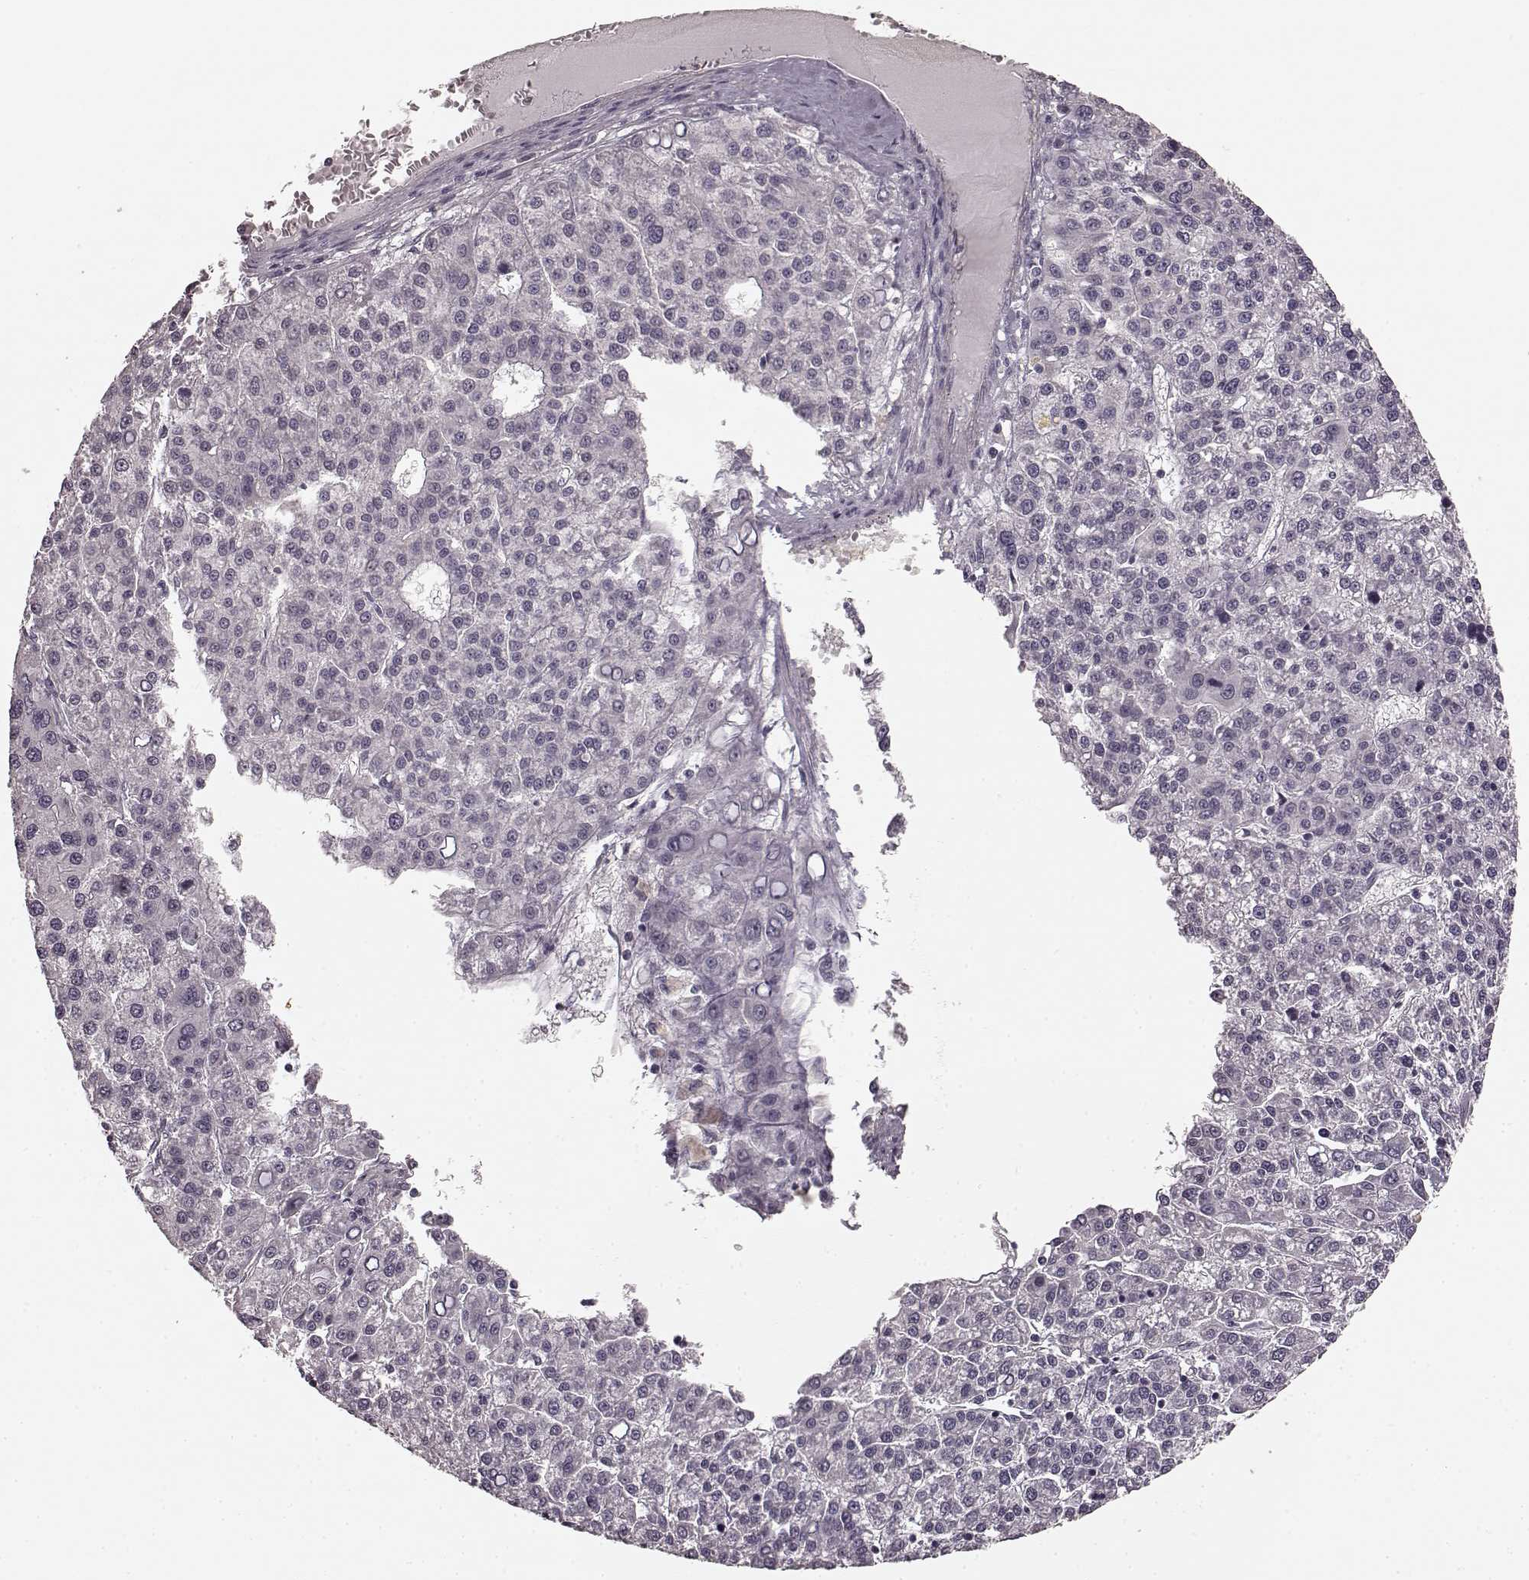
{"staining": {"intensity": "negative", "quantity": "none", "location": "none"}, "tissue": "liver cancer", "cell_type": "Tumor cells", "image_type": "cancer", "snomed": [{"axis": "morphology", "description": "Carcinoma, Hepatocellular, NOS"}, {"axis": "topography", "description": "Liver"}], "caption": "Hepatocellular carcinoma (liver) was stained to show a protein in brown. There is no significant expression in tumor cells.", "gene": "PRKCE", "patient": {"sex": "female", "age": 58}}